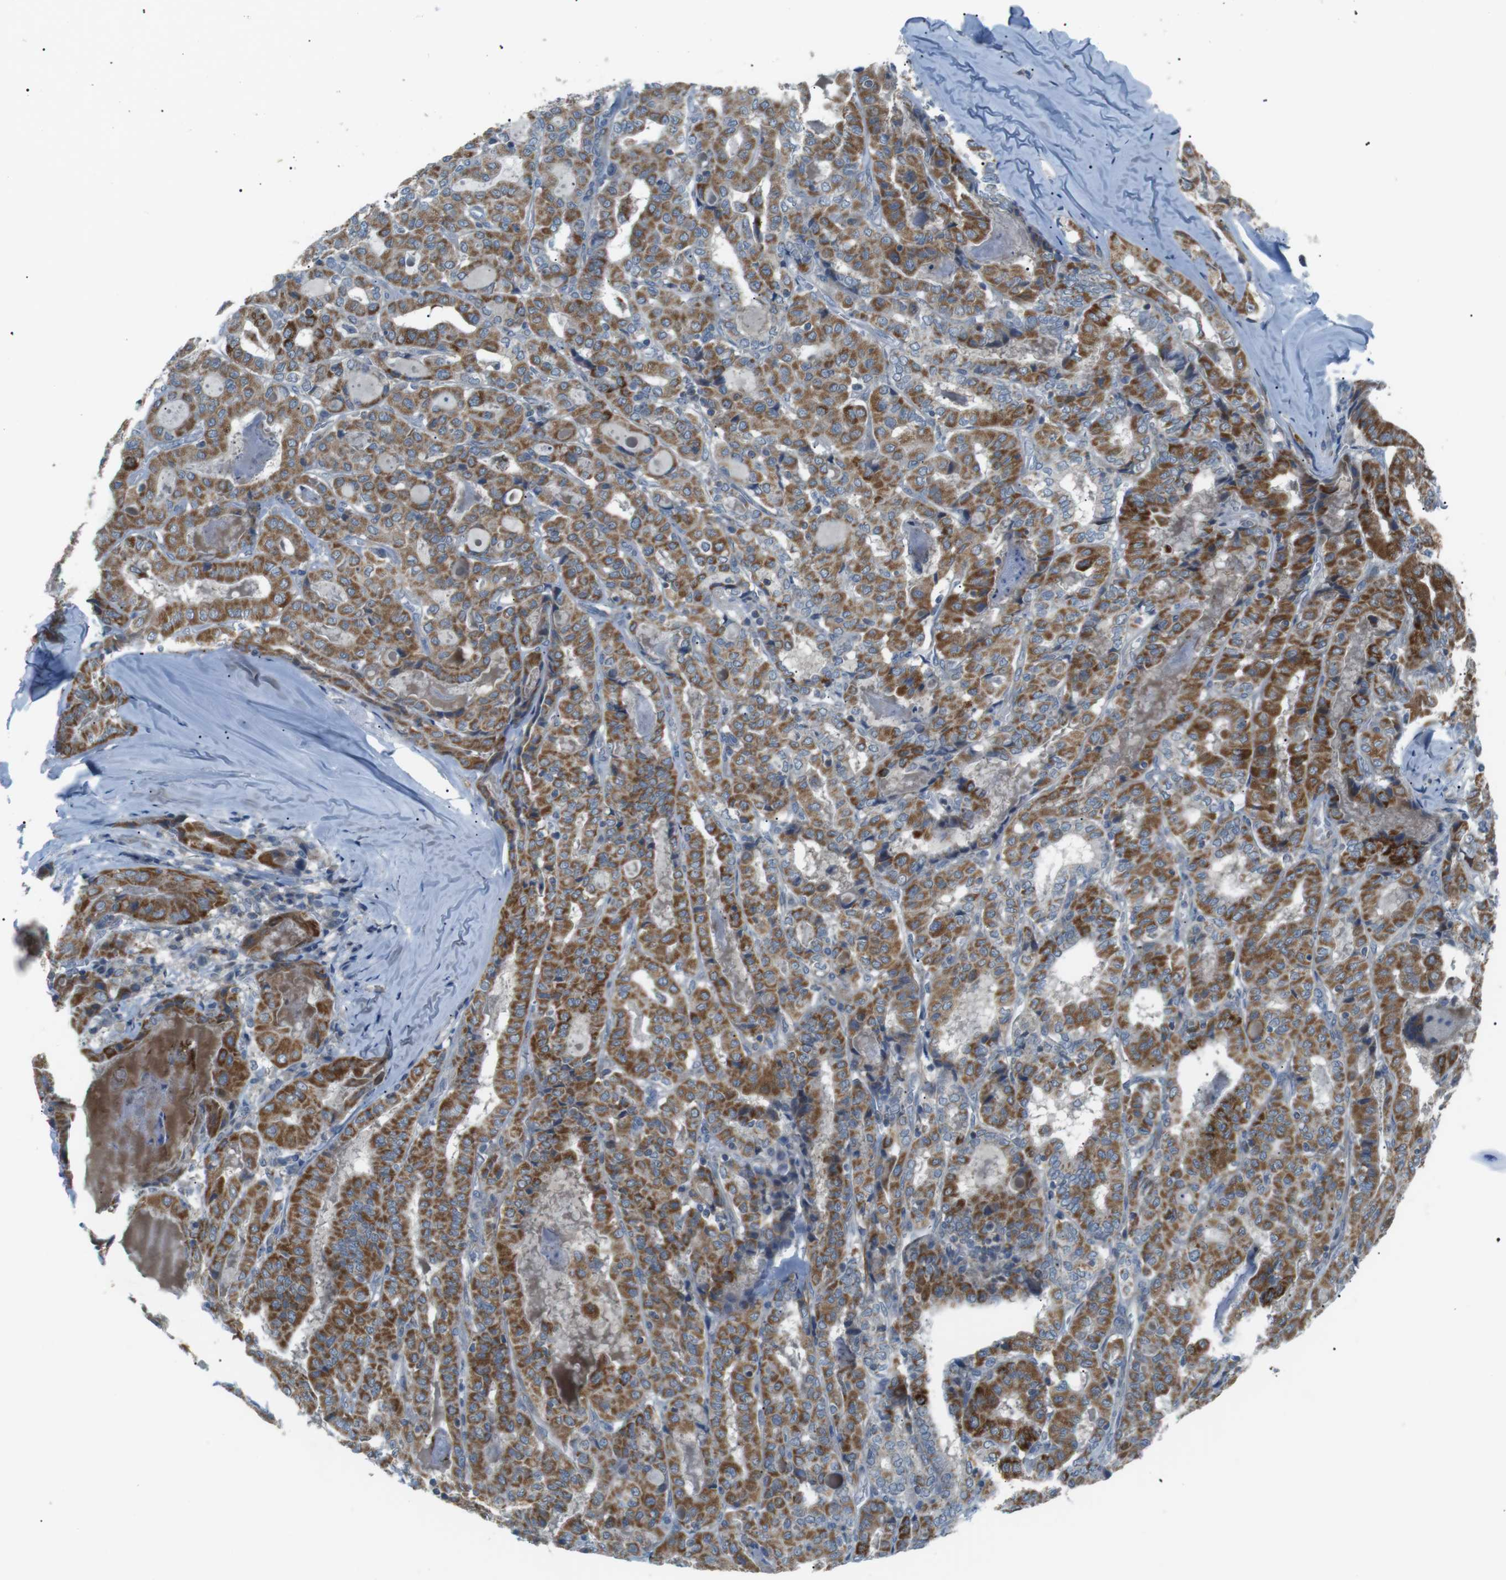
{"staining": {"intensity": "moderate", "quantity": ">75%", "location": "cytoplasmic/membranous"}, "tissue": "thyroid cancer", "cell_type": "Tumor cells", "image_type": "cancer", "snomed": [{"axis": "morphology", "description": "Papillary adenocarcinoma, NOS"}, {"axis": "topography", "description": "Thyroid gland"}], "caption": "An immunohistochemistry photomicrograph of tumor tissue is shown. Protein staining in brown shows moderate cytoplasmic/membranous positivity in thyroid cancer (papillary adenocarcinoma) within tumor cells. (IHC, brightfield microscopy, high magnification).", "gene": "ARID5B", "patient": {"sex": "female", "age": 42}}